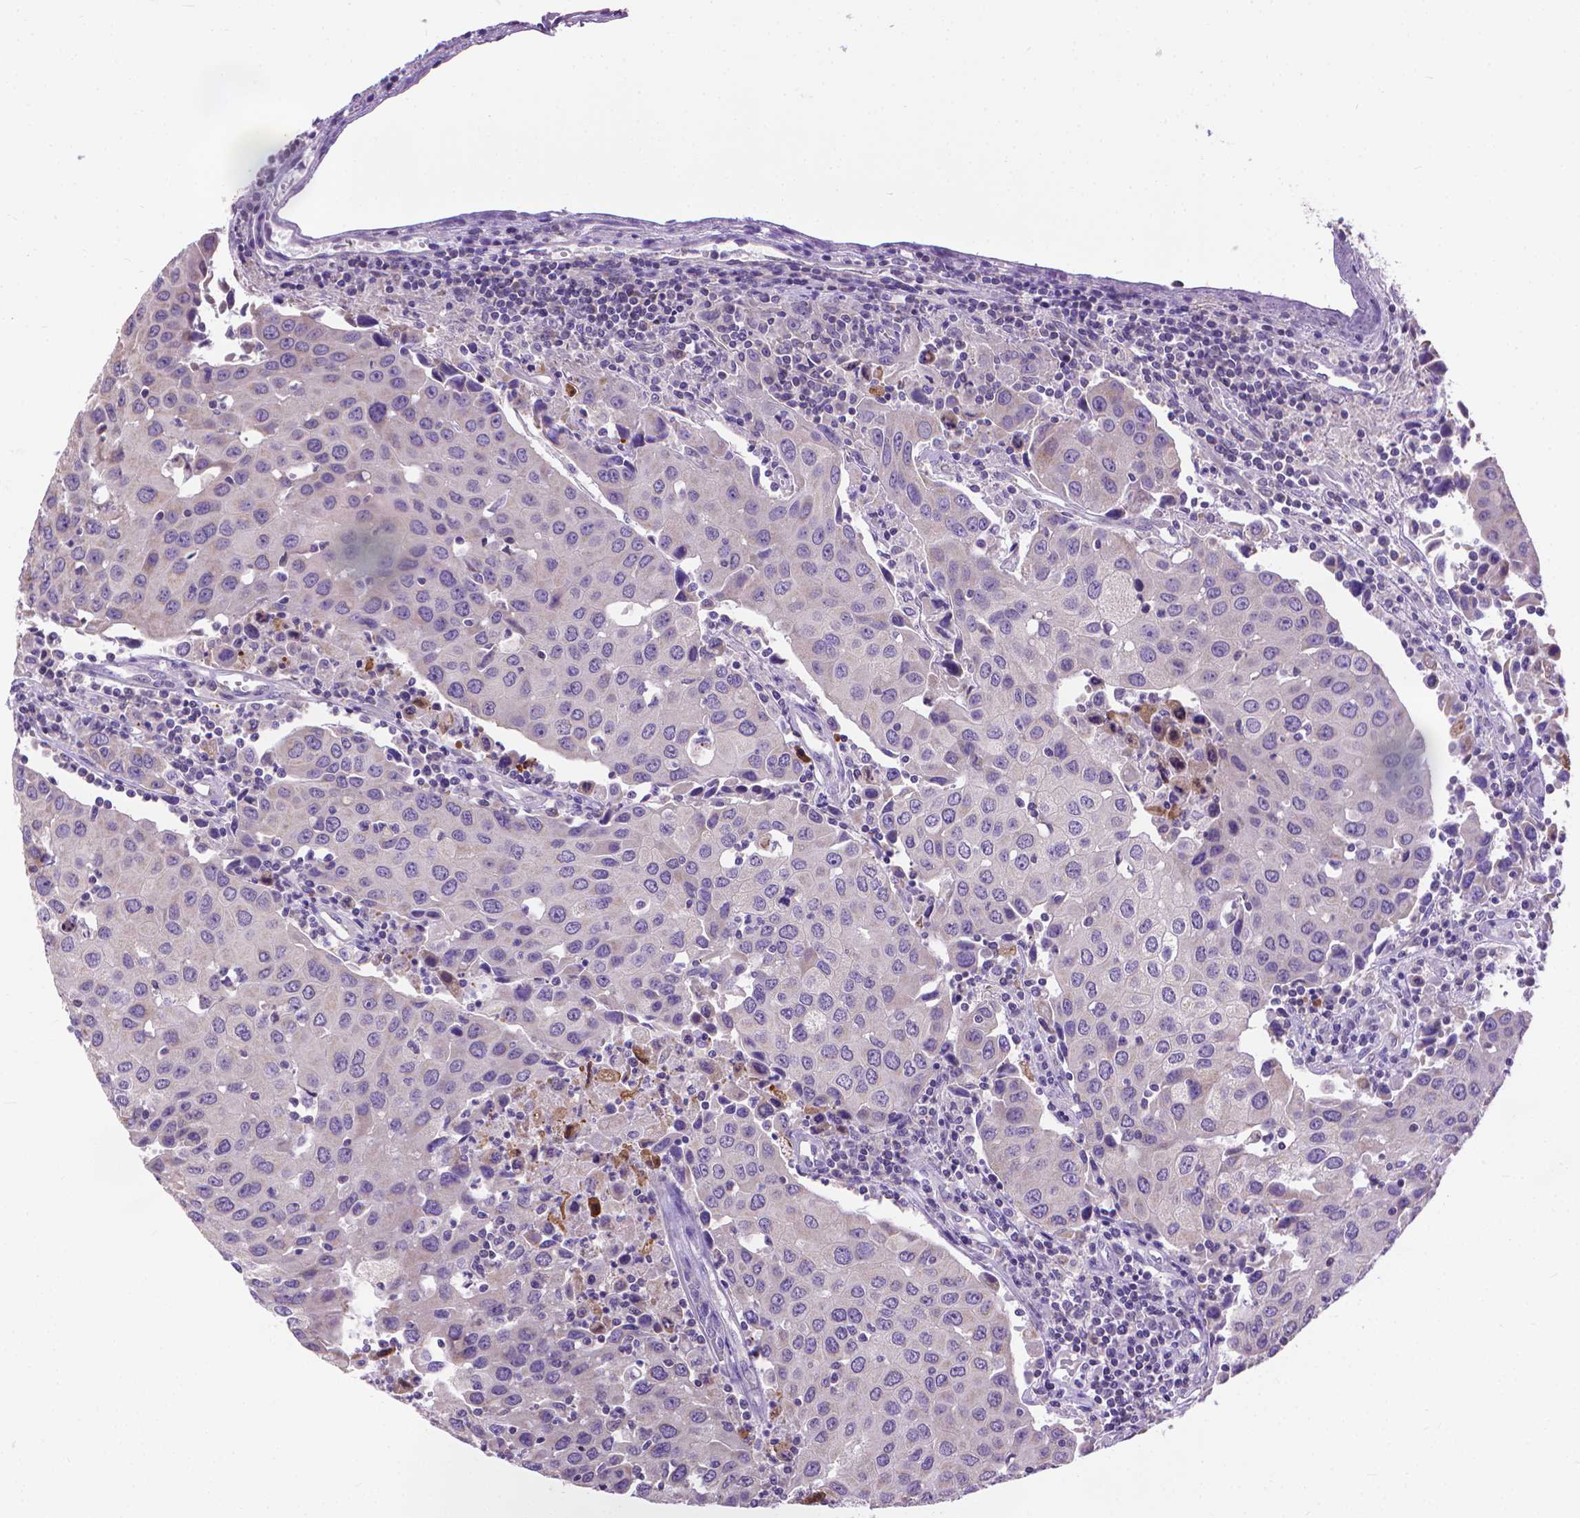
{"staining": {"intensity": "negative", "quantity": "none", "location": "none"}, "tissue": "urothelial cancer", "cell_type": "Tumor cells", "image_type": "cancer", "snomed": [{"axis": "morphology", "description": "Urothelial carcinoma, High grade"}, {"axis": "topography", "description": "Urinary bladder"}], "caption": "This is an immunohistochemistry (IHC) photomicrograph of human high-grade urothelial carcinoma. There is no expression in tumor cells.", "gene": "SYN1", "patient": {"sex": "female", "age": 85}}